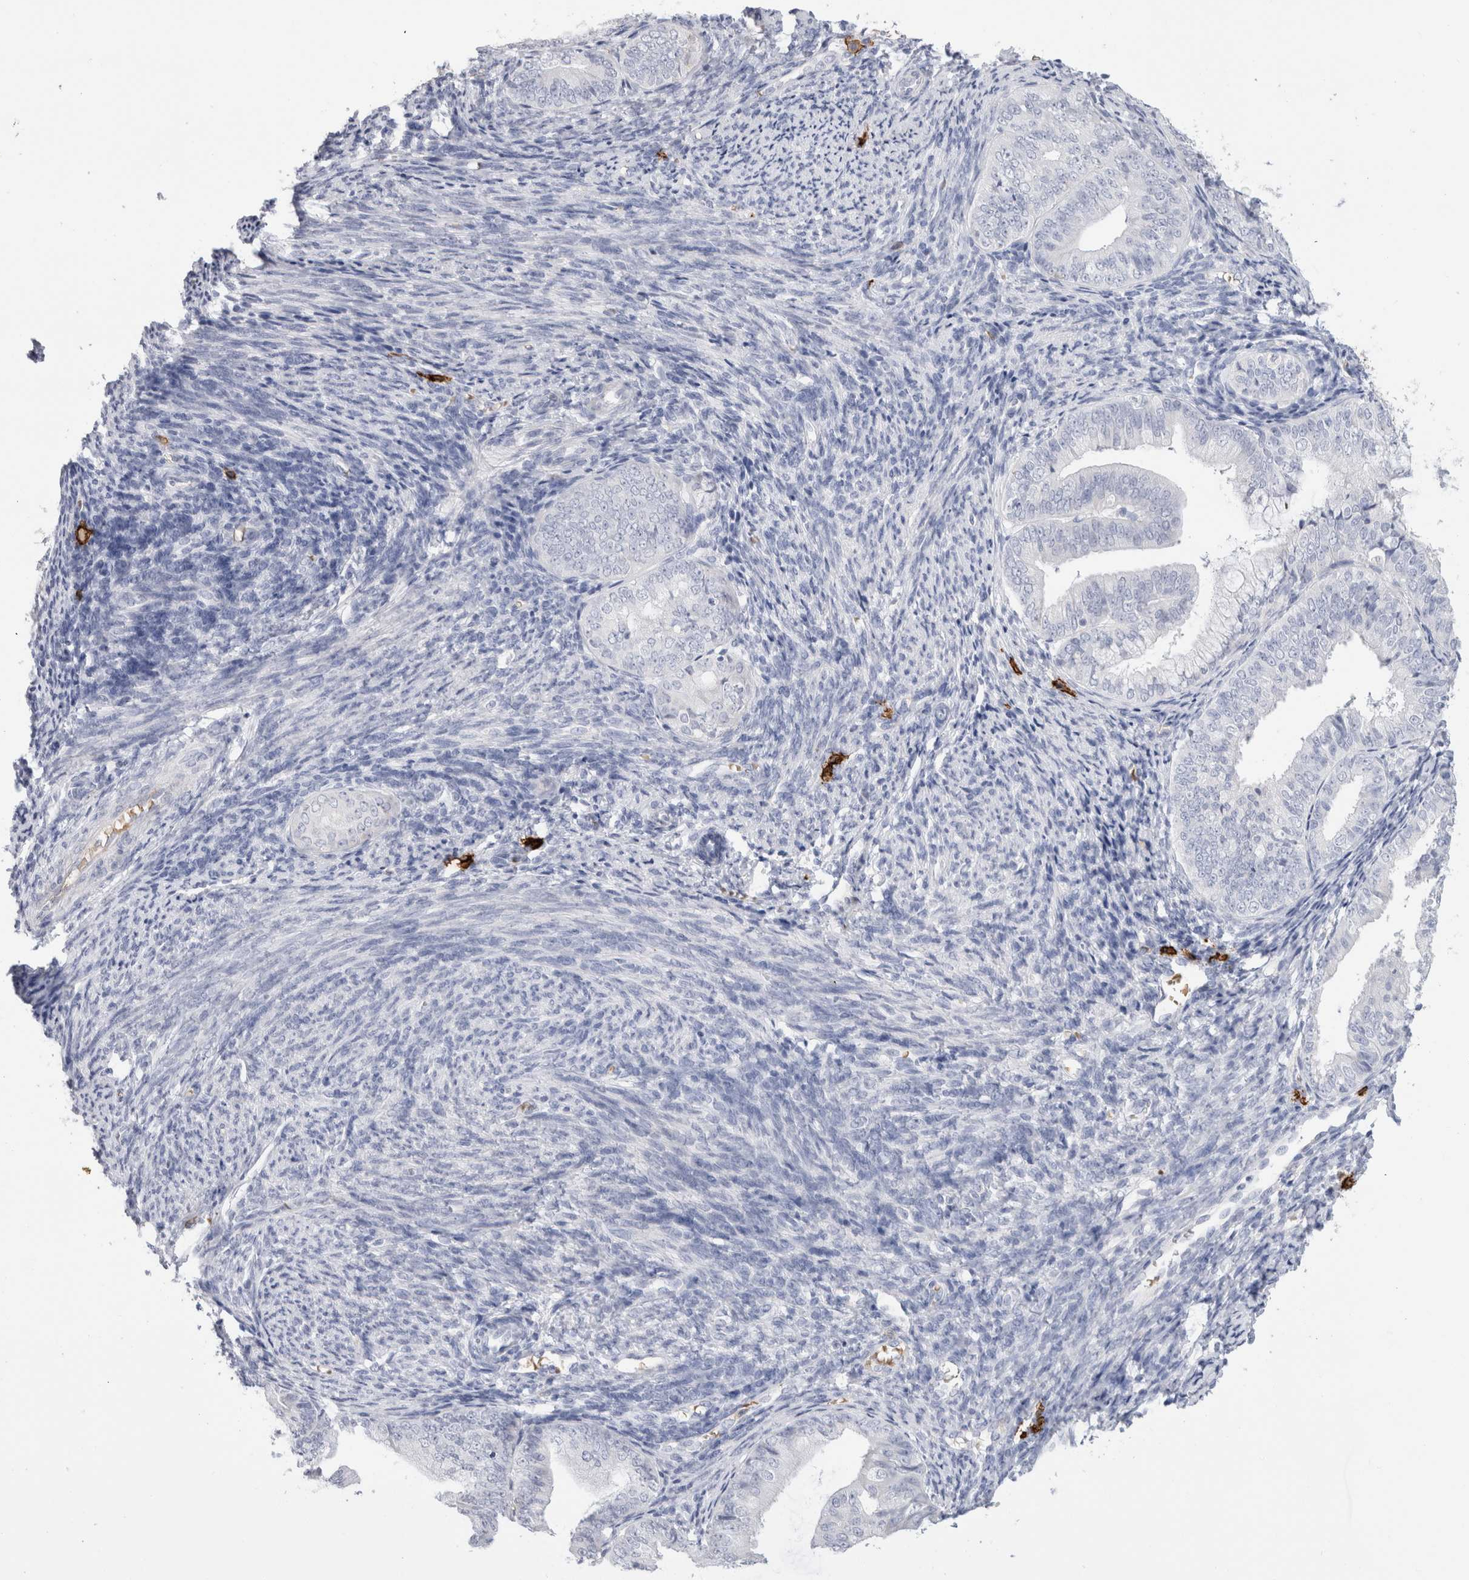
{"staining": {"intensity": "negative", "quantity": "none", "location": "none"}, "tissue": "endometrial cancer", "cell_type": "Tumor cells", "image_type": "cancer", "snomed": [{"axis": "morphology", "description": "Adenocarcinoma, NOS"}, {"axis": "topography", "description": "Endometrium"}], "caption": "This image is of endometrial cancer (adenocarcinoma) stained with IHC to label a protein in brown with the nuclei are counter-stained blue. There is no expression in tumor cells. Brightfield microscopy of immunohistochemistry (IHC) stained with DAB (3,3'-diaminobenzidine) (brown) and hematoxylin (blue), captured at high magnification.", "gene": "CD38", "patient": {"sex": "female", "age": 63}}